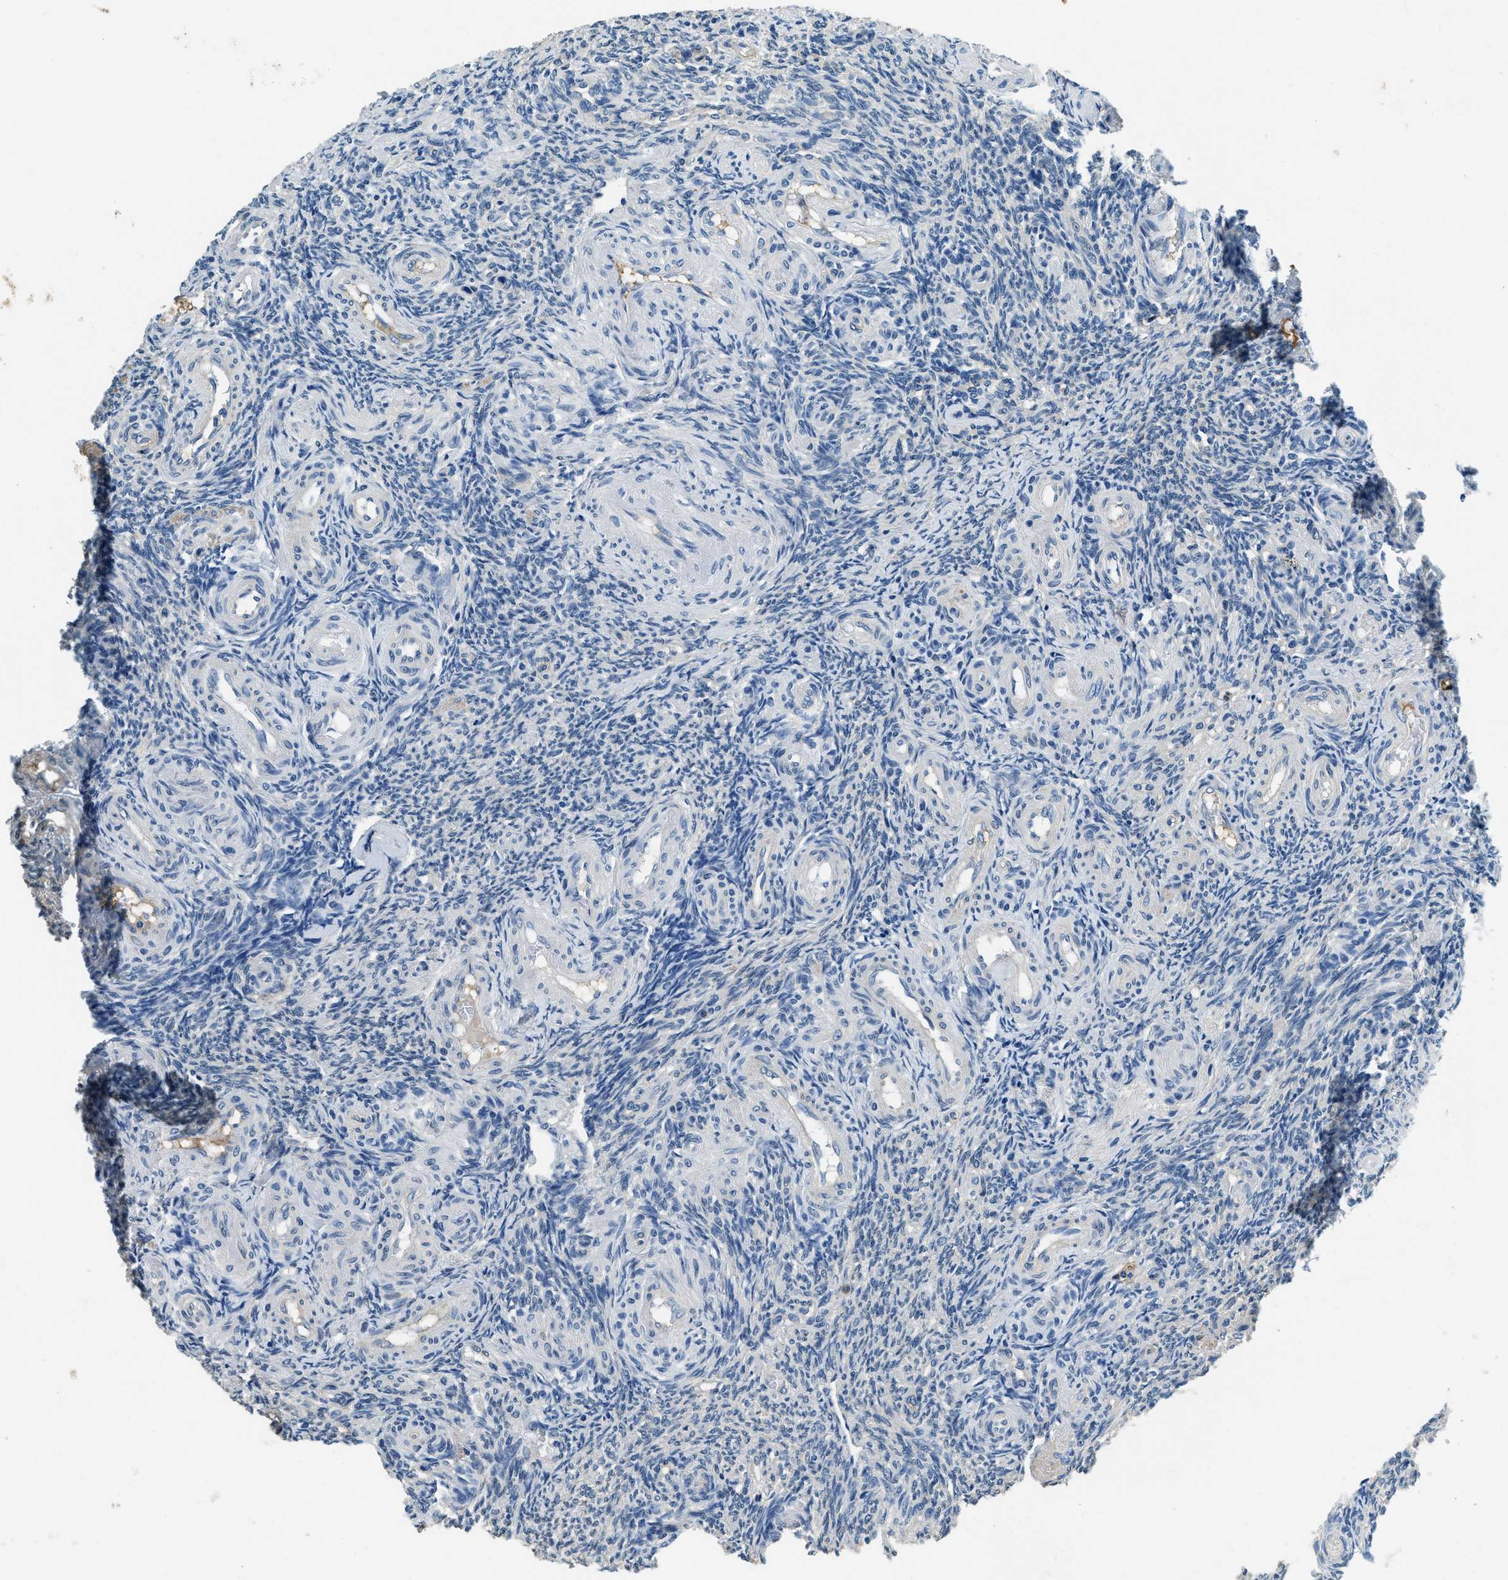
{"staining": {"intensity": "weak", "quantity": "25%-75%", "location": "cytoplasmic/membranous"}, "tissue": "ovary", "cell_type": "Ovarian stroma cells", "image_type": "normal", "snomed": [{"axis": "morphology", "description": "Normal tissue, NOS"}, {"axis": "topography", "description": "Ovary"}], "caption": "Human ovary stained for a protein (brown) exhibits weak cytoplasmic/membranous positive staining in approximately 25%-75% of ovarian stroma cells.", "gene": "TMEM186", "patient": {"sex": "female", "age": 41}}